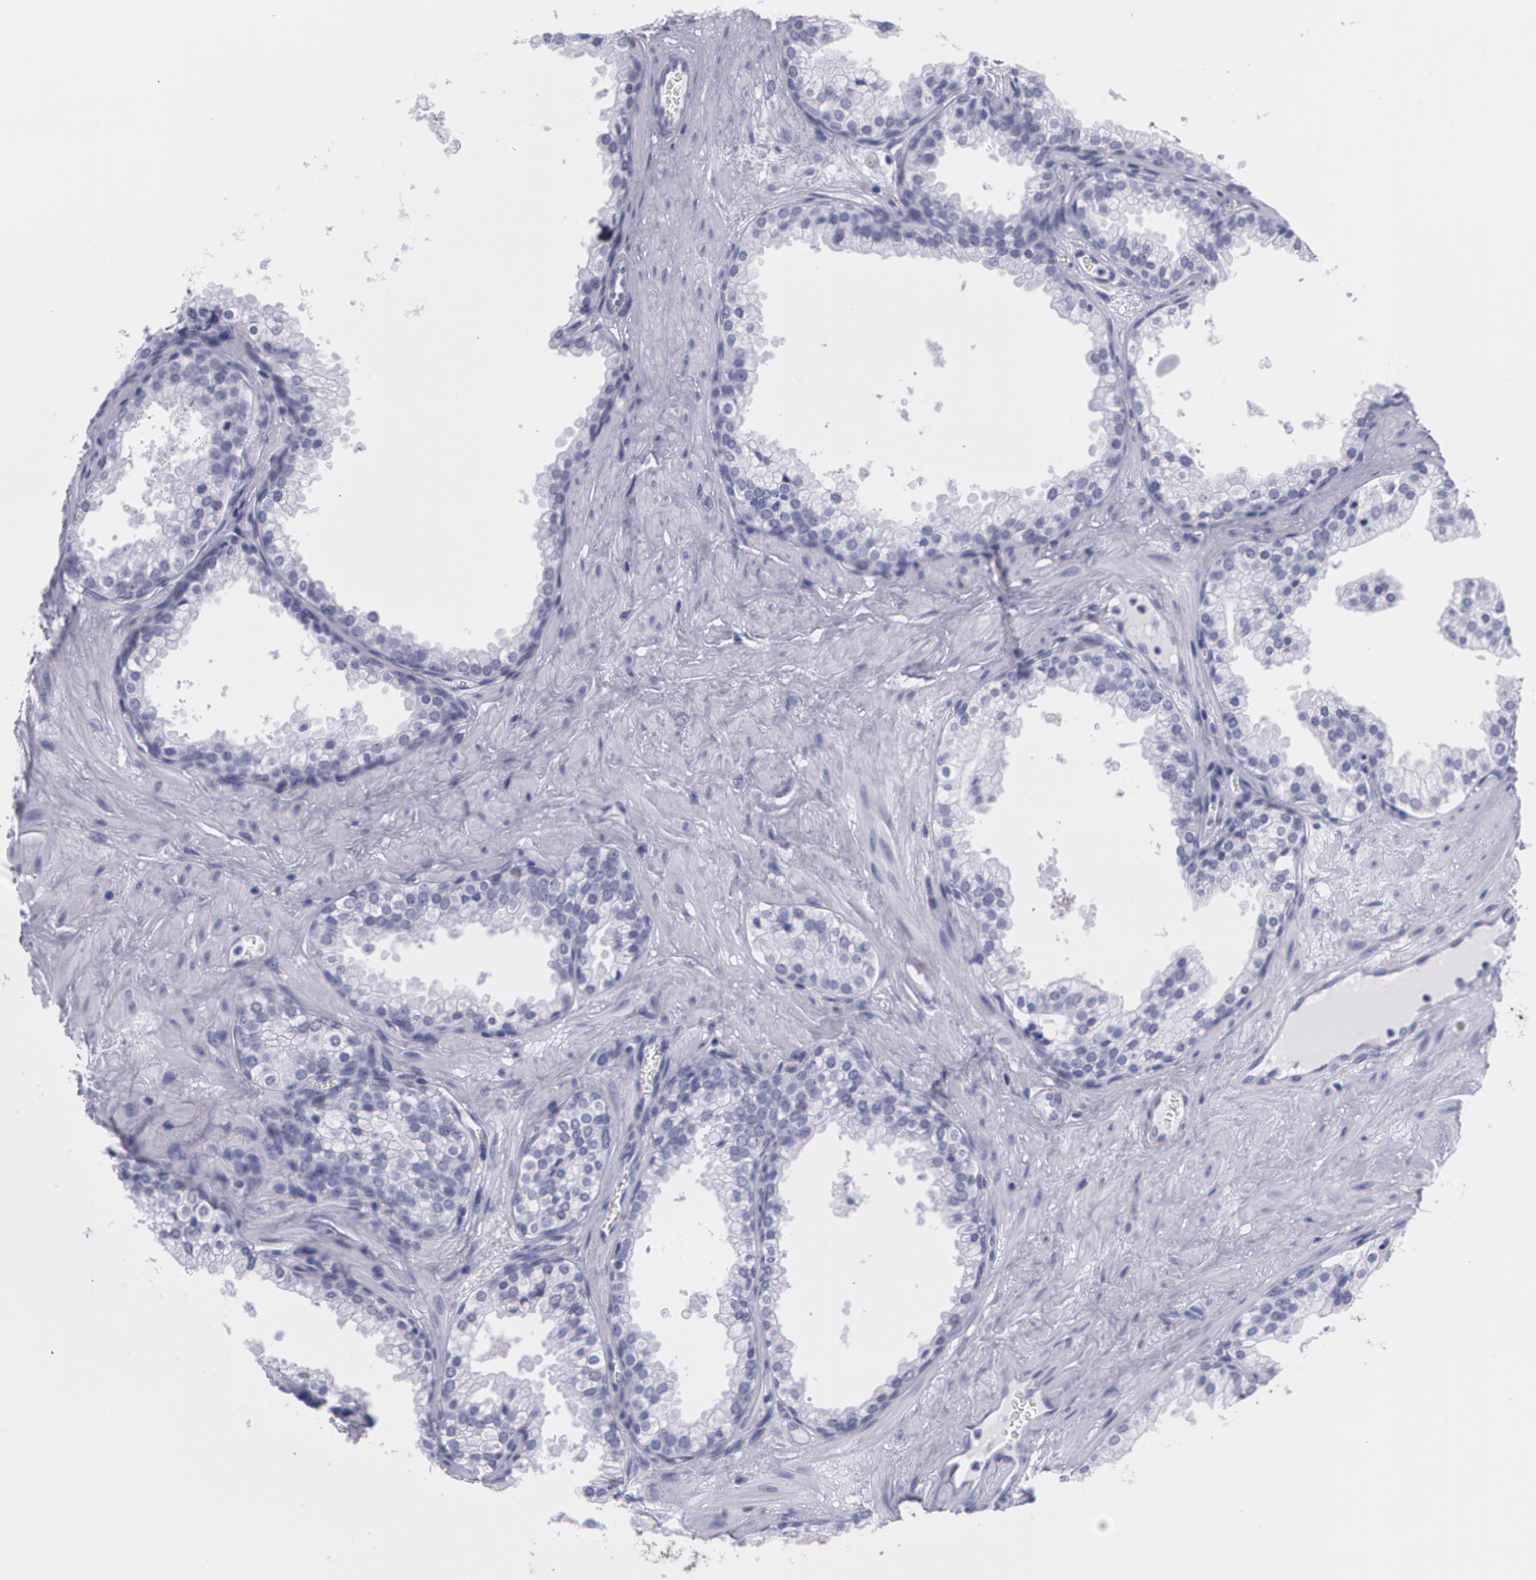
{"staining": {"intensity": "negative", "quantity": "none", "location": "none"}, "tissue": "prostate cancer", "cell_type": "Tumor cells", "image_type": "cancer", "snomed": [{"axis": "morphology", "description": "Adenocarcinoma, Medium grade"}, {"axis": "topography", "description": "Prostate"}], "caption": "Immunohistochemical staining of human prostate adenocarcinoma (medium-grade) exhibits no significant staining in tumor cells.", "gene": "TP53", "patient": {"sex": "male", "age": 60}}